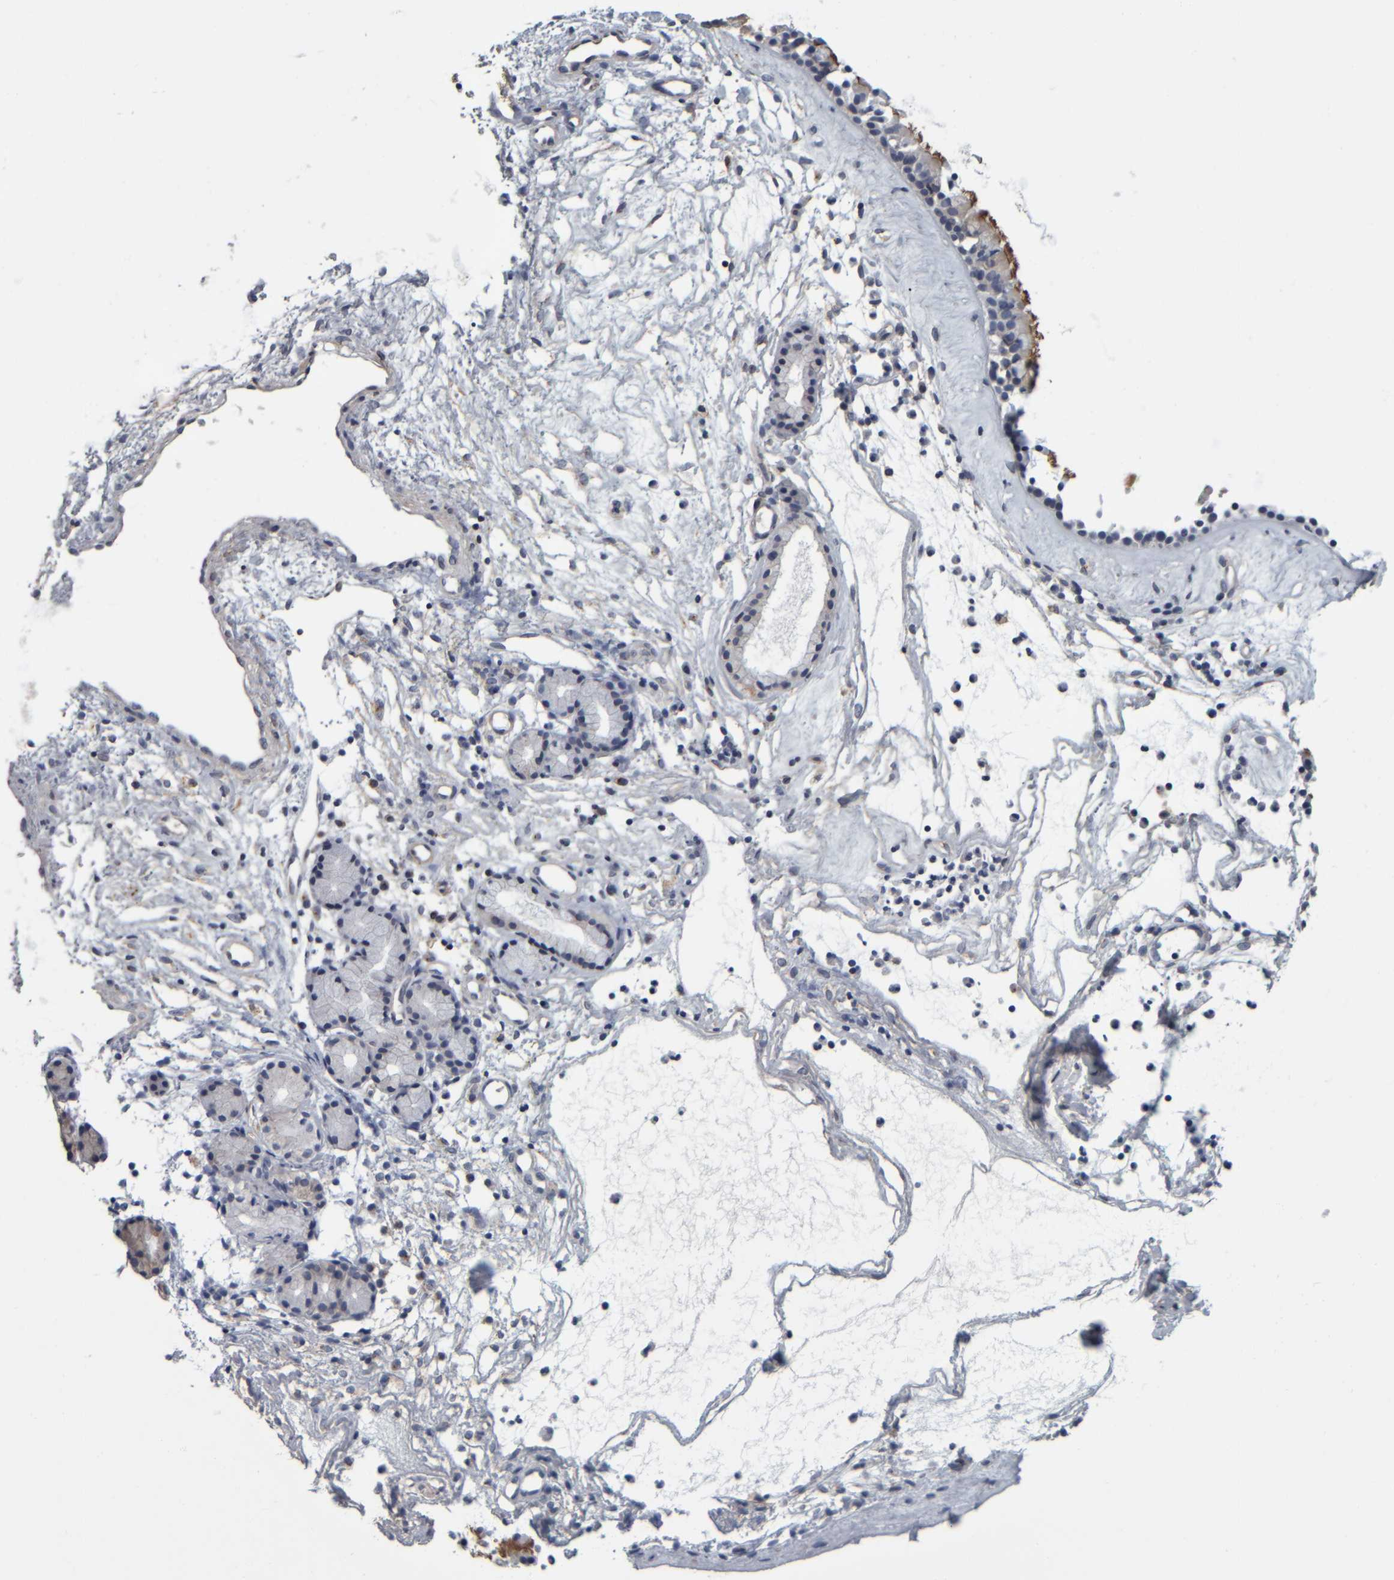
{"staining": {"intensity": "moderate", "quantity": "25%-75%", "location": "cytoplasmic/membranous"}, "tissue": "nasopharynx", "cell_type": "Respiratory epithelial cells", "image_type": "normal", "snomed": [{"axis": "morphology", "description": "Normal tissue, NOS"}, {"axis": "topography", "description": "Nasopharynx"}], "caption": "High-magnification brightfield microscopy of benign nasopharynx stained with DAB (brown) and counterstained with hematoxylin (blue). respiratory epithelial cells exhibit moderate cytoplasmic/membranous staining is identified in about25%-75% of cells.", "gene": "CAVIN4", "patient": {"sex": "female", "age": 42}}